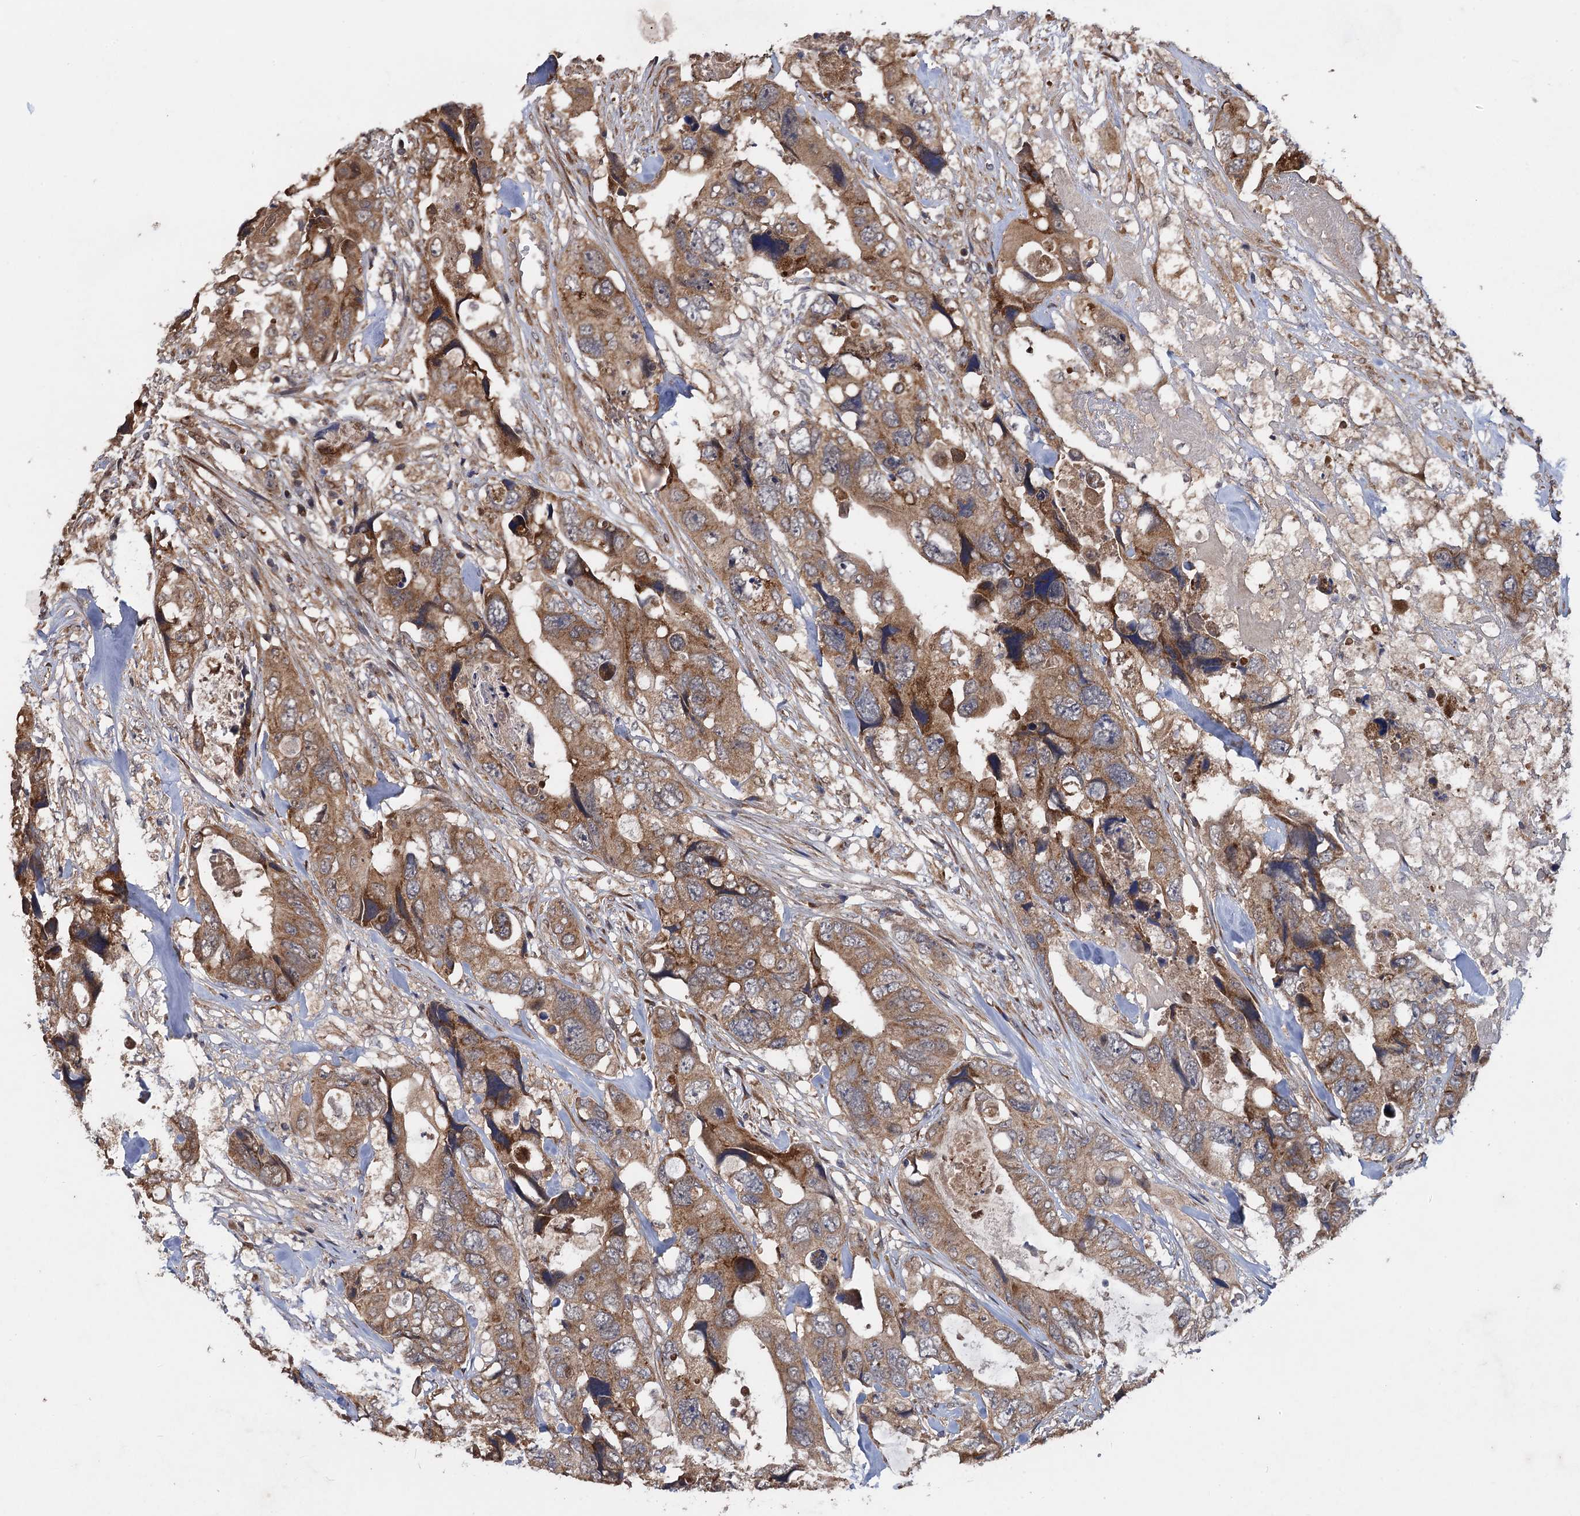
{"staining": {"intensity": "moderate", "quantity": ">75%", "location": "cytoplasmic/membranous"}, "tissue": "colorectal cancer", "cell_type": "Tumor cells", "image_type": "cancer", "snomed": [{"axis": "morphology", "description": "Adenocarcinoma, NOS"}, {"axis": "topography", "description": "Rectum"}], "caption": "High-power microscopy captured an immunohistochemistry micrograph of colorectal cancer, revealing moderate cytoplasmic/membranous staining in approximately >75% of tumor cells. (brown staining indicates protein expression, while blue staining denotes nuclei).", "gene": "HAUS1", "patient": {"sex": "male", "age": 57}}